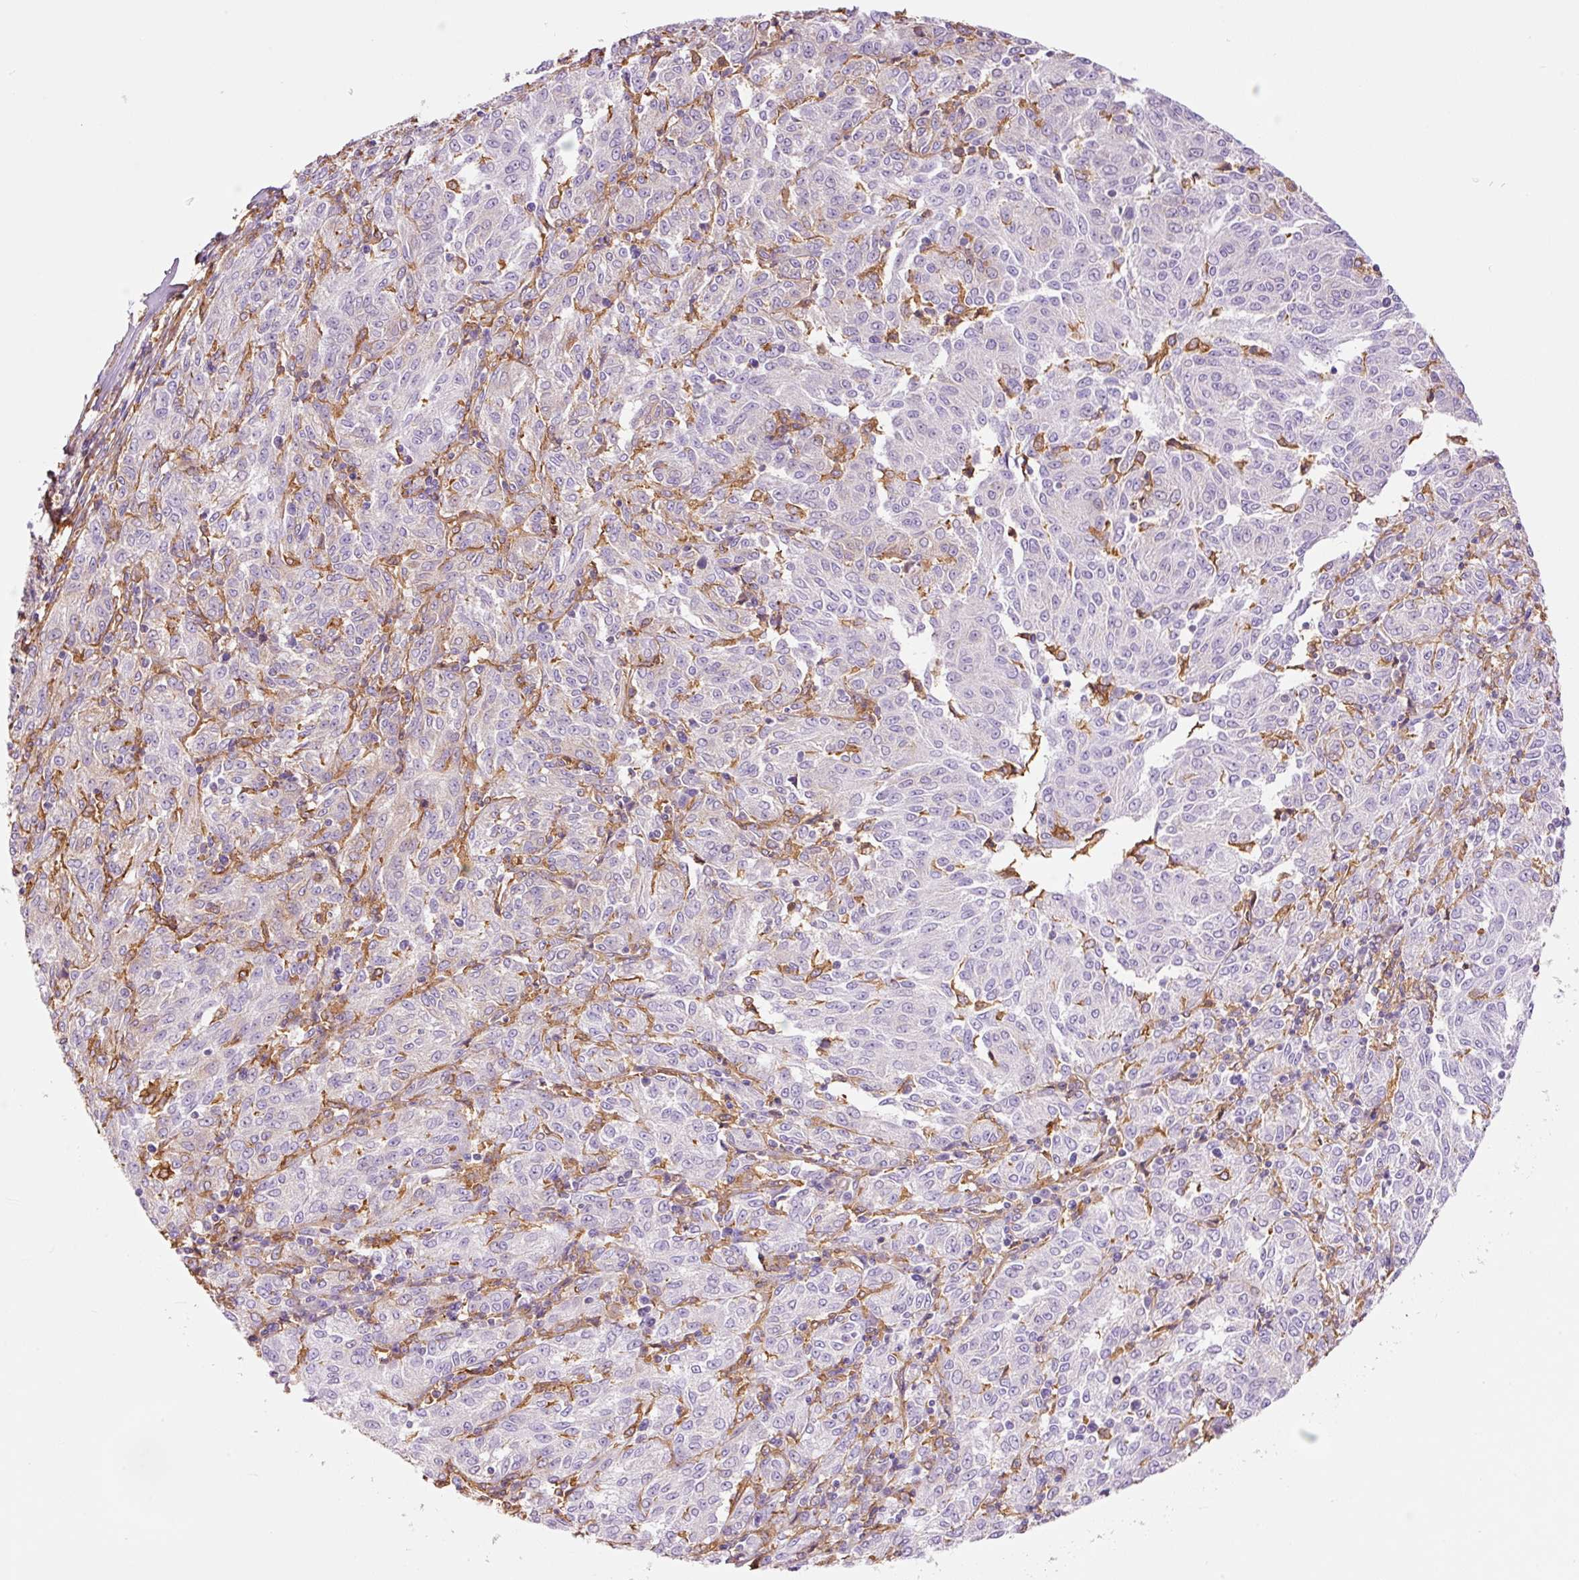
{"staining": {"intensity": "negative", "quantity": "none", "location": "none"}, "tissue": "melanoma", "cell_type": "Tumor cells", "image_type": "cancer", "snomed": [{"axis": "morphology", "description": "Malignant melanoma, NOS"}, {"axis": "topography", "description": "Skin"}], "caption": "The histopathology image exhibits no significant staining in tumor cells of malignant melanoma.", "gene": "IL10RB", "patient": {"sex": "female", "age": 72}}